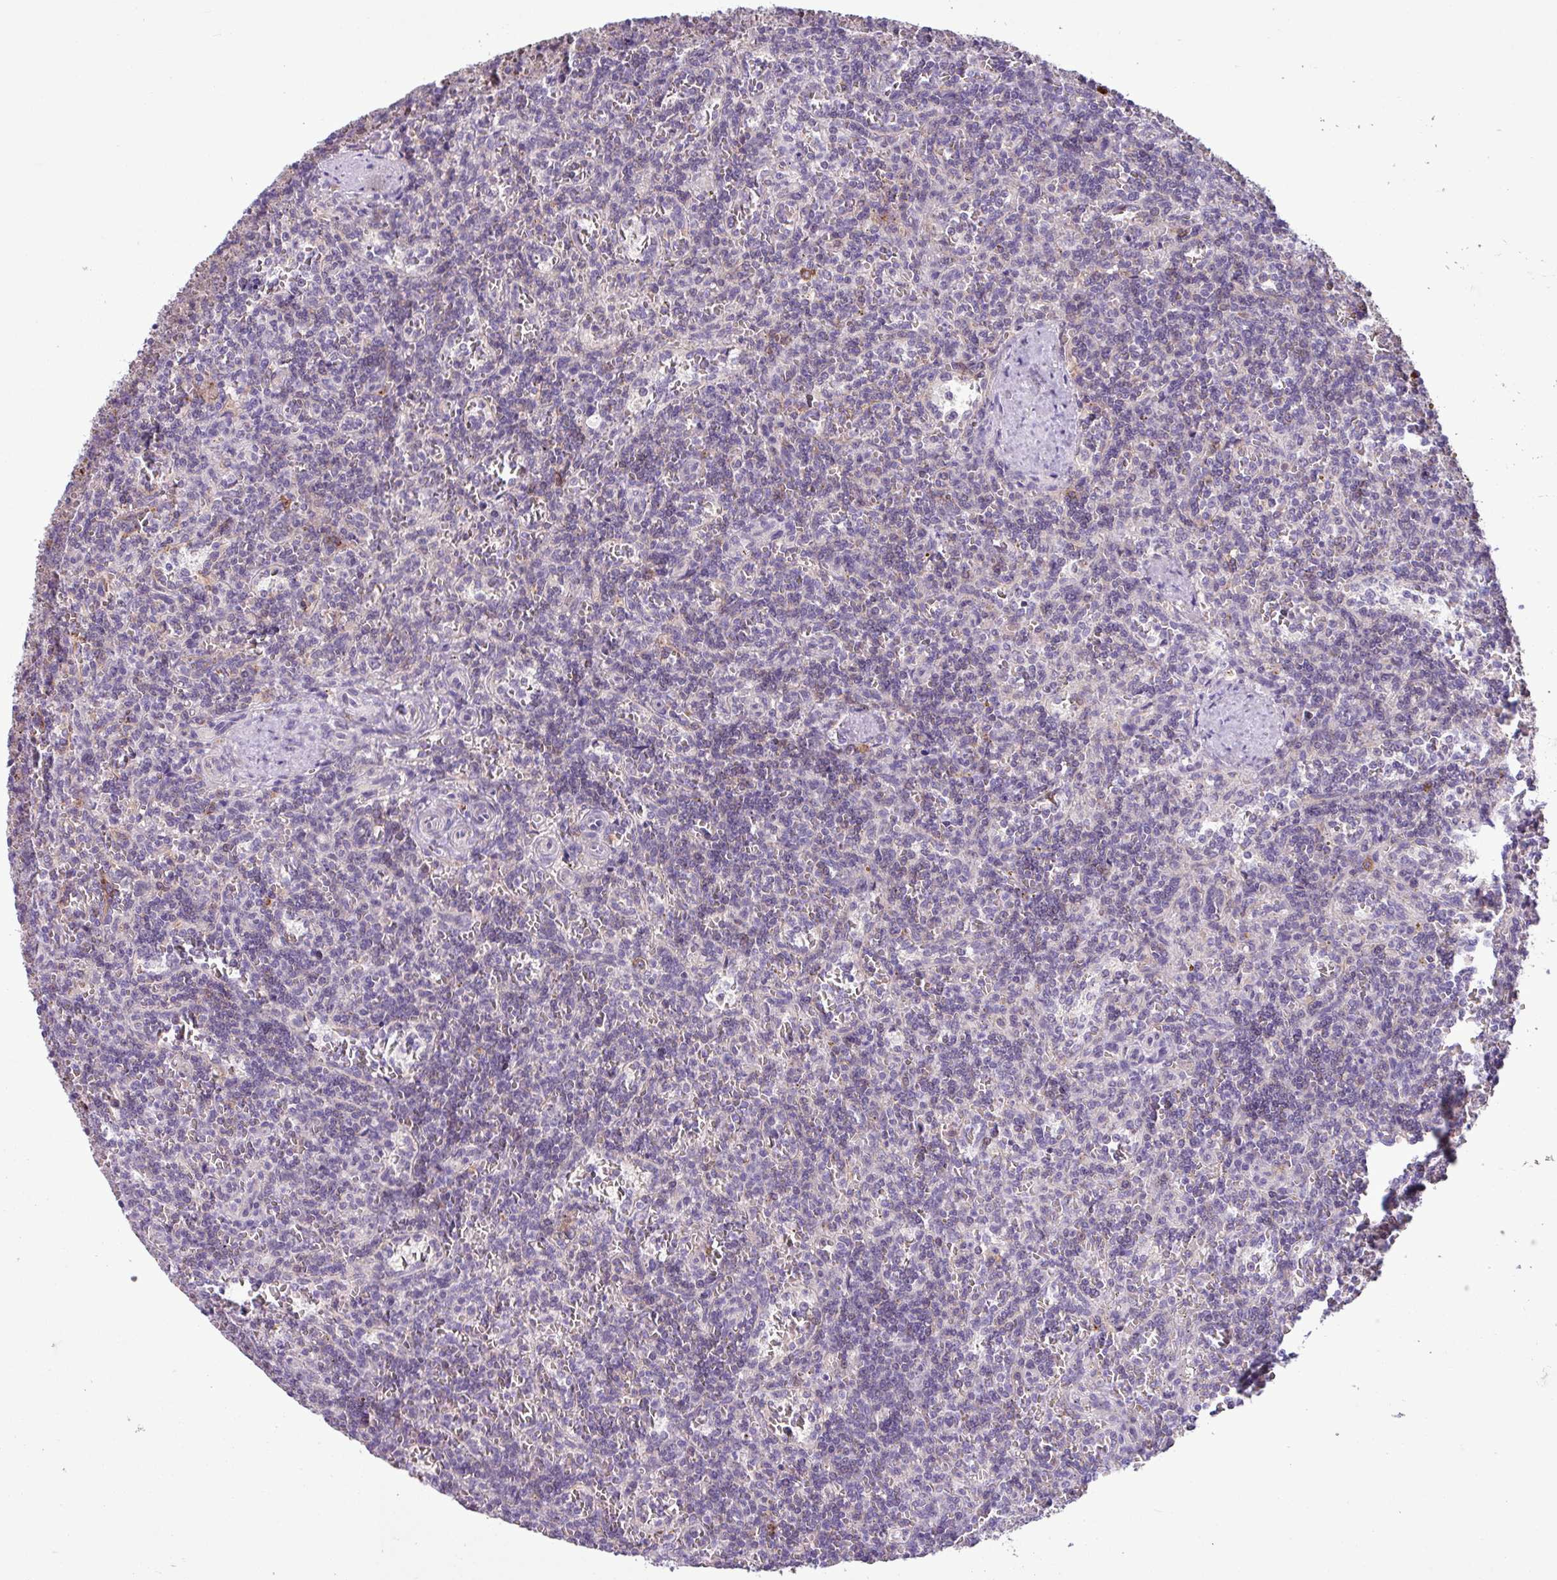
{"staining": {"intensity": "negative", "quantity": "none", "location": "none"}, "tissue": "lymphoma", "cell_type": "Tumor cells", "image_type": "cancer", "snomed": [{"axis": "morphology", "description": "Malignant lymphoma, non-Hodgkin's type, Low grade"}, {"axis": "topography", "description": "Spleen"}], "caption": "Immunohistochemical staining of human lymphoma exhibits no significant expression in tumor cells.", "gene": "C9orf24", "patient": {"sex": "male", "age": 73}}